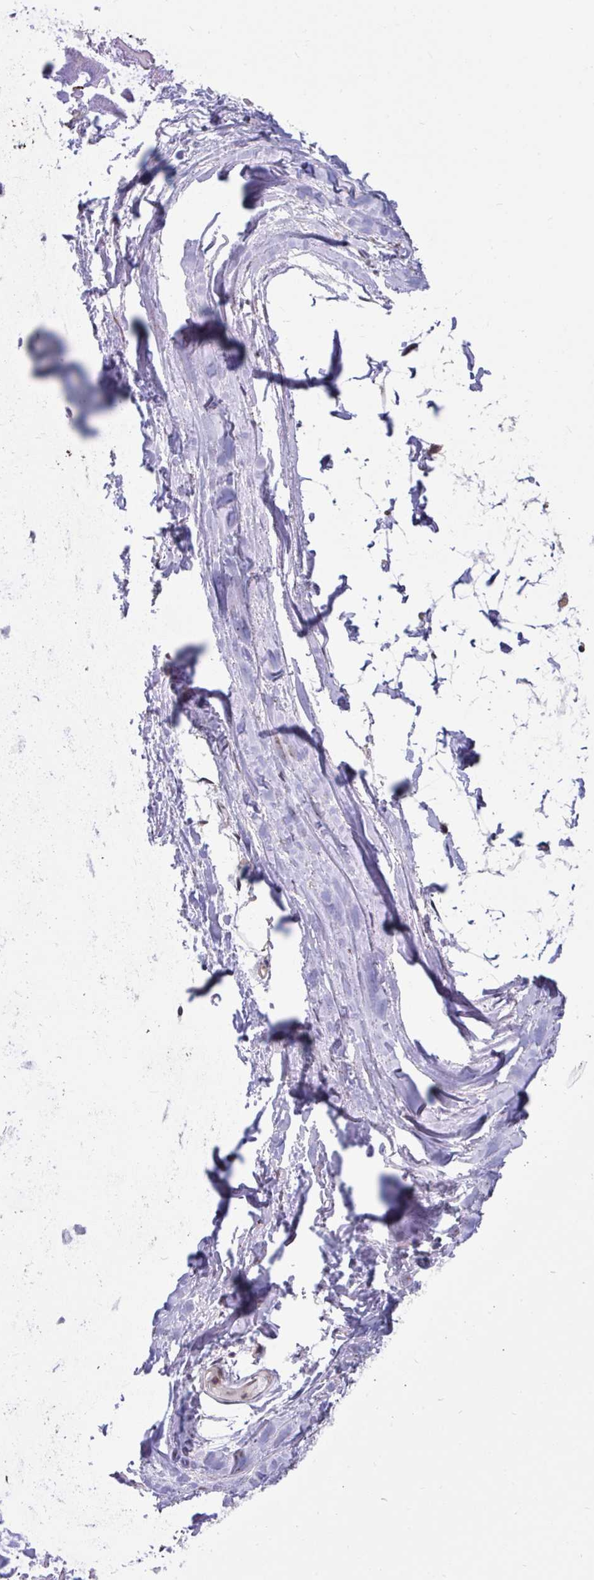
{"staining": {"intensity": "negative", "quantity": "none", "location": "none"}, "tissue": "soft tissue", "cell_type": "Fibroblasts", "image_type": "normal", "snomed": [{"axis": "morphology", "description": "Normal tissue, NOS"}, {"axis": "topography", "description": "Lymph node"}, {"axis": "topography", "description": "Cartilage tissue"}, {"axis": "topography", "description": "Nasopharynx"}], "caption": "Immunohistochemistry photomicrograph of benign soft tissue: human soft tissue stained with DAB (3,3'-diaminobenzidine) exhibits no significant protein staining in fibroblasts.", "gene": "DDX39A", "patient": {"sex": "male", "age": 63}}